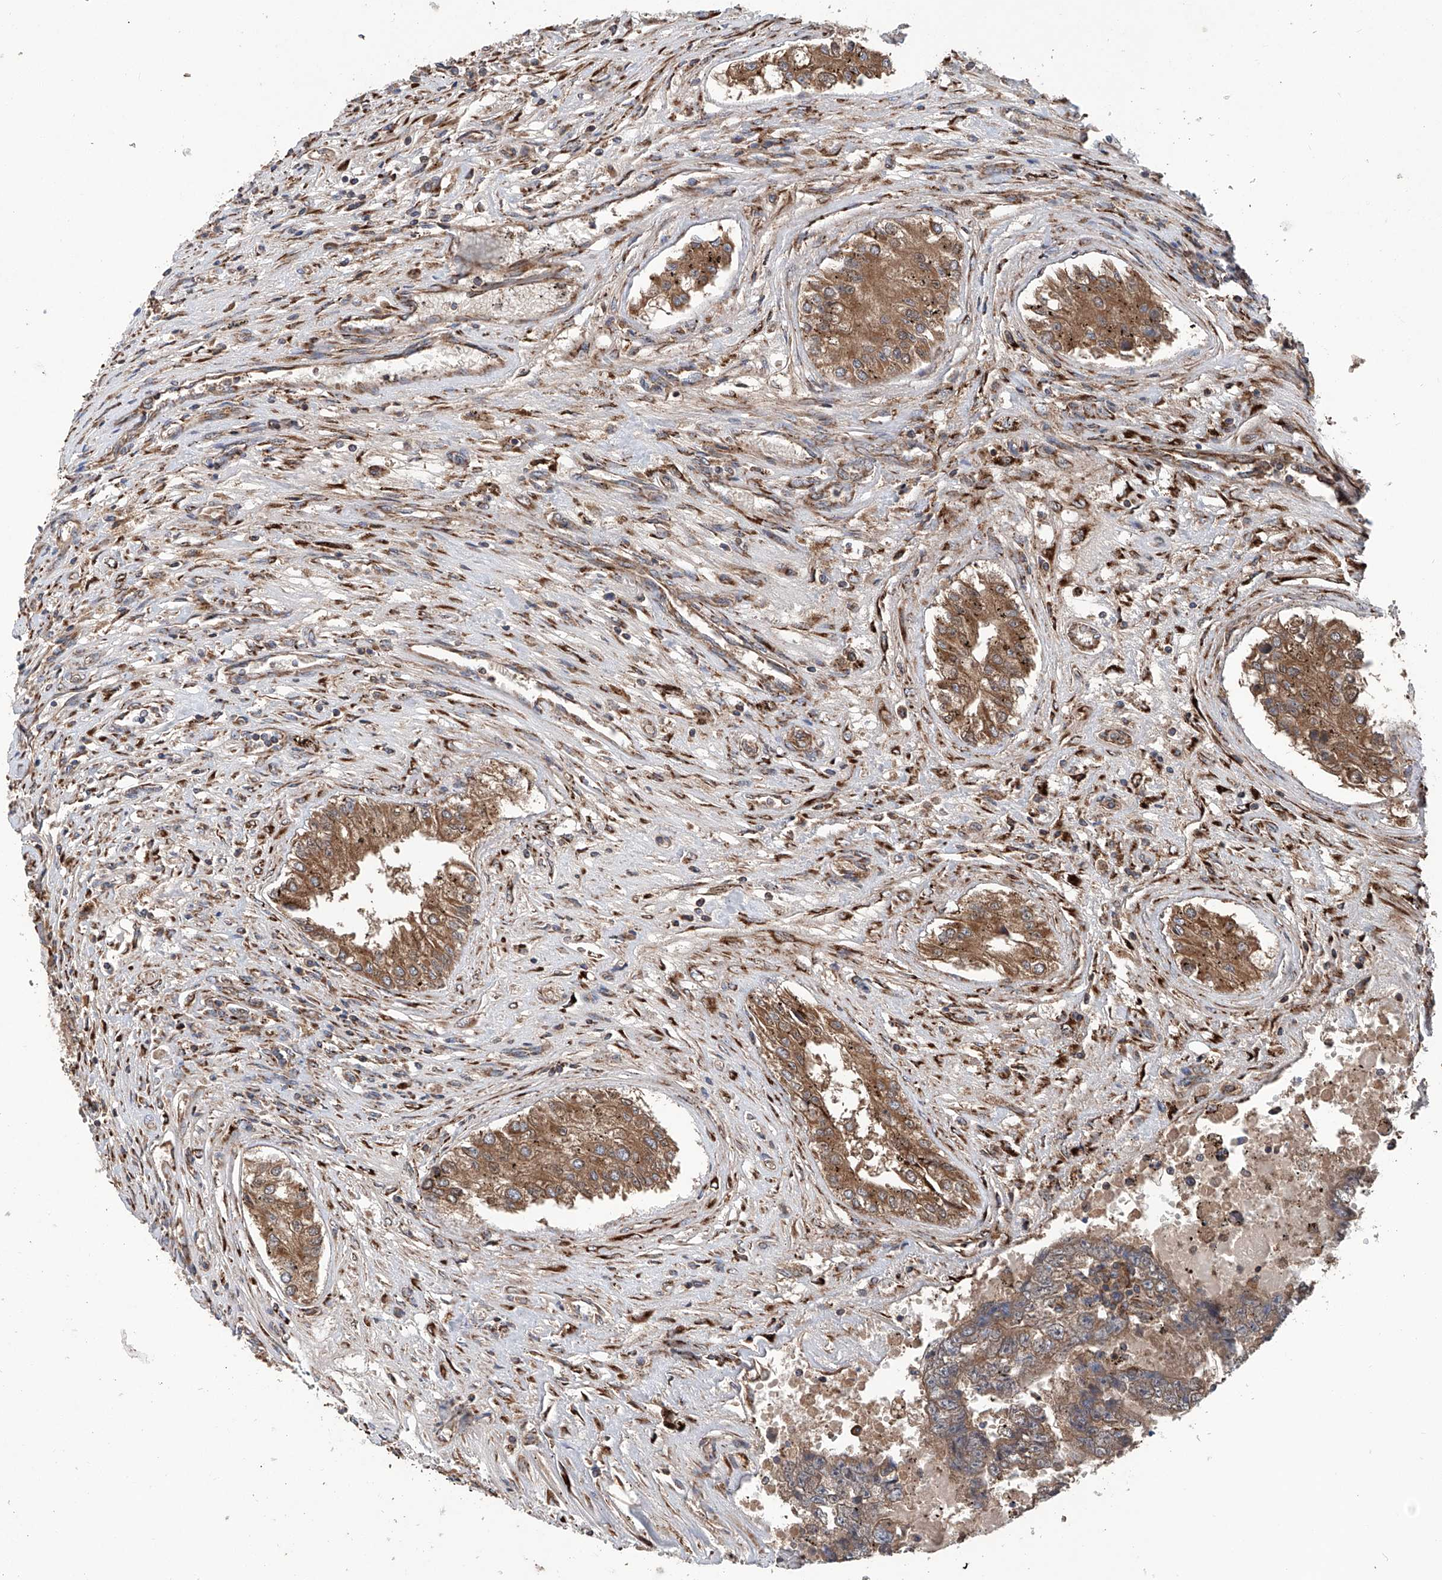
{"staining": {"intensity": "moderate", "quantity": ">75%", "location": "cytoplasmic/membranous"}, "tissue": "testis cancer", "cell_type": "Tumor cells", "image_type": "cancer", "snomed": [{"axis": "morphology", "description": "Carcinoma, Embryonal, NOS"}, {"axis": "topography", "description": "Testis"}], "caption": "Immunohistochemical staining of human testis cancer shows medium levels of moderate cytoplasmic/membranous protein positivity in approximately >75% of tumor cells. Ihc stains the protein in brown and the nuclei are stained blue.", "gene": "ASCC3", "patient": {"sex": "male", "age": 25}}